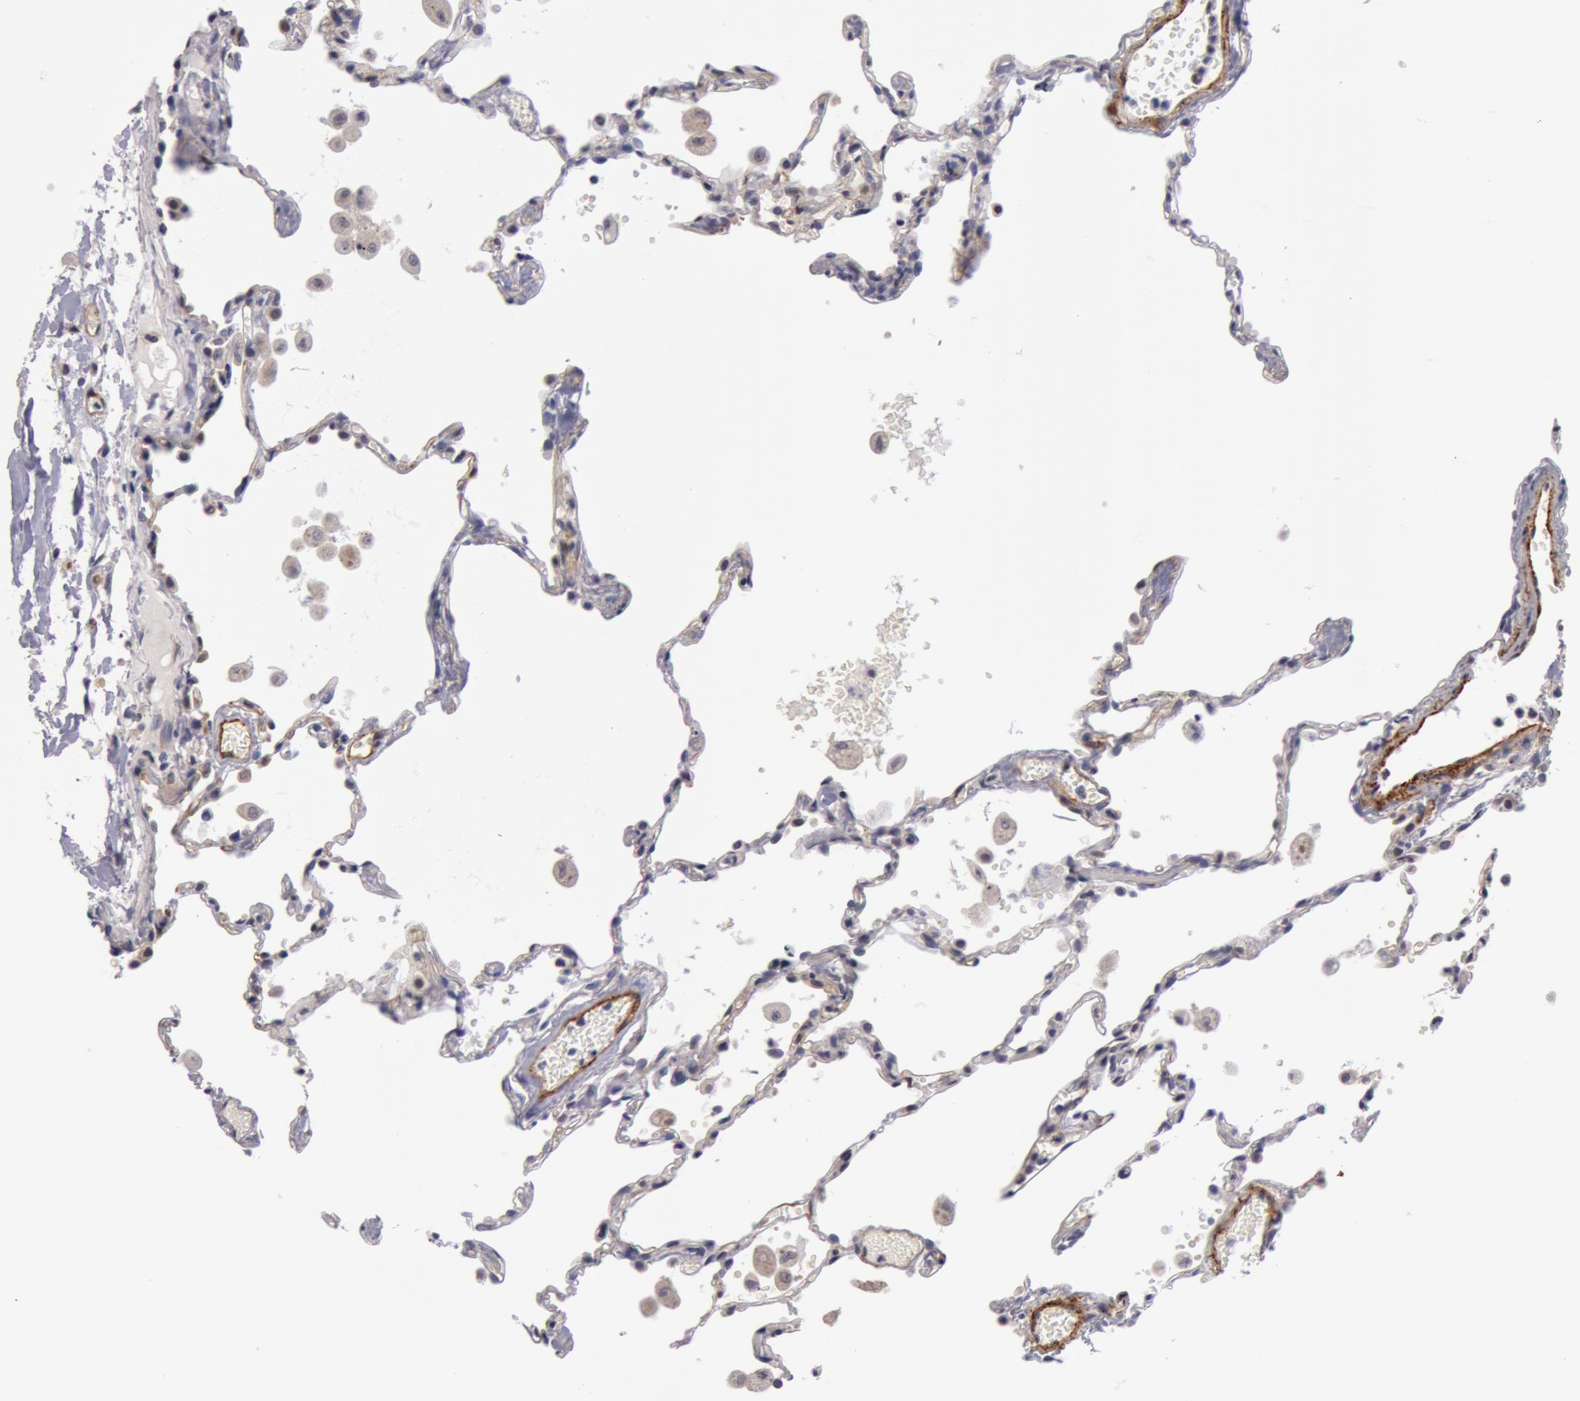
{"staining": {"intensity": "negative", "quantity": "none", "location": "none"}, "tissue": "lung", "cell_type": "Alveolar cells", "image_type": "normal", "snomed": [{"axis": "morphology", "description": "Normal tissue, NOS"}, {"axis": "topography", "description": "Lung"}], "caption": "Immunohistochemistry of benign lung displays no expression in alveolar cells.", "gene": "IL23A", "patient": {"sex": "male", "age": 71}}